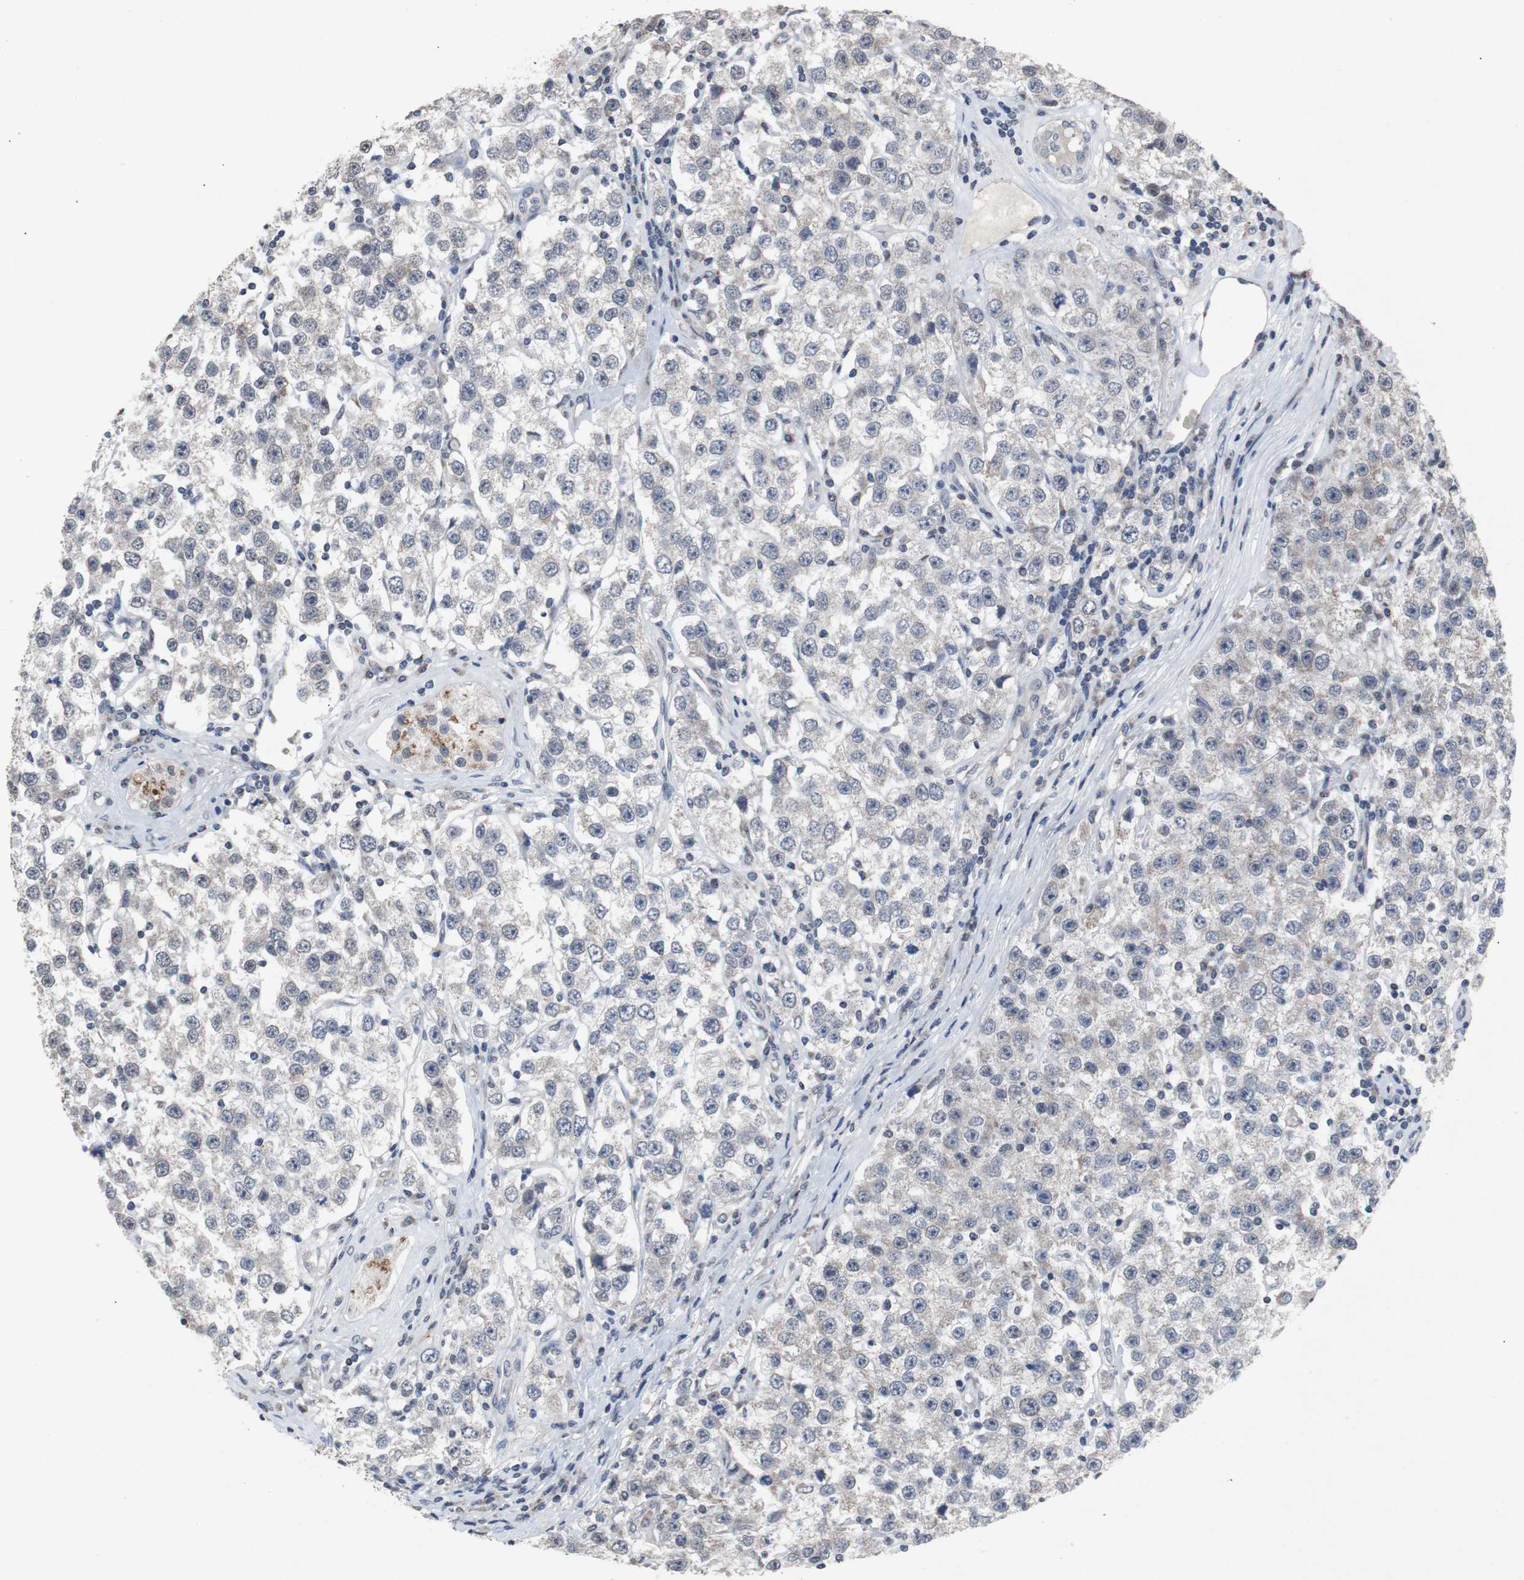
{"staining": {"intensity": "negative", "quantity": "none", "location": "none"}, "tissue": "testis cancer", "cell_type": "Tumor cells", "image_type": "cancer", "snomed": [{"axis": "morphology", "description": "Seminoma, NOS"}, {"axis": "topography", "description": "Testis"}], "caption": "Immunohistochemistry (IHC) of testis seminoma shows no expression in tumor cells.", "gene": "RBM47", "patient": {"sex": "male", "age": 52}}